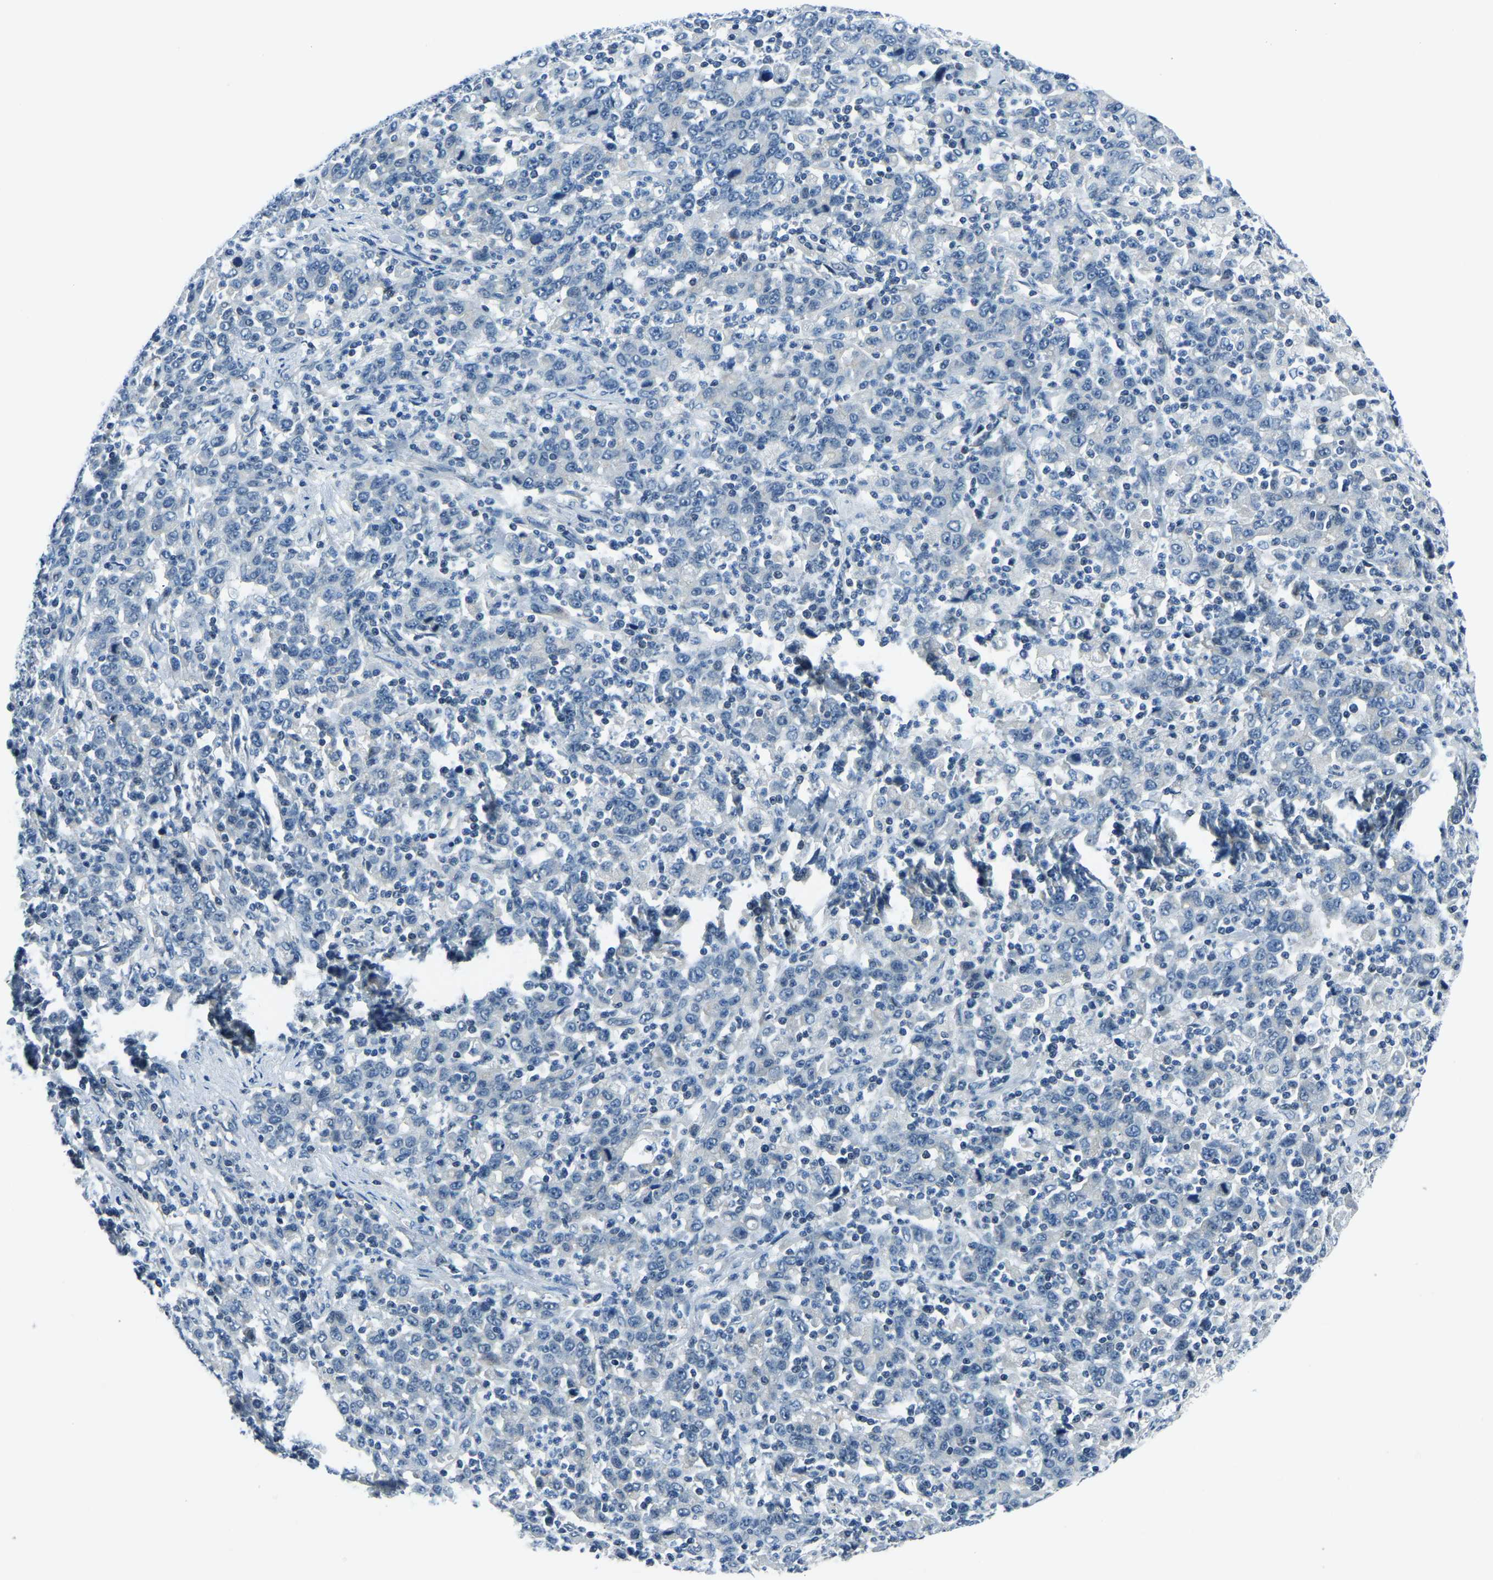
{"staining": {"intensity": "negative", "quantity": "none", "location": "none"}, "tissue": "stomach cancer", "cell_type": "Tumor cells", "image_type": "cancer", "snomed": [{"axis": "morphology", "description": "Adenocarcinoma, NOS"}, {"axis": "topography", "description": "Stomach, upper"}], "caption": "This is an IHC photomicrograph of stomach cancer. There is no staining in tumor cells.", "gene": "RRP1", "patient": {"sex": "male", "age": 69}}